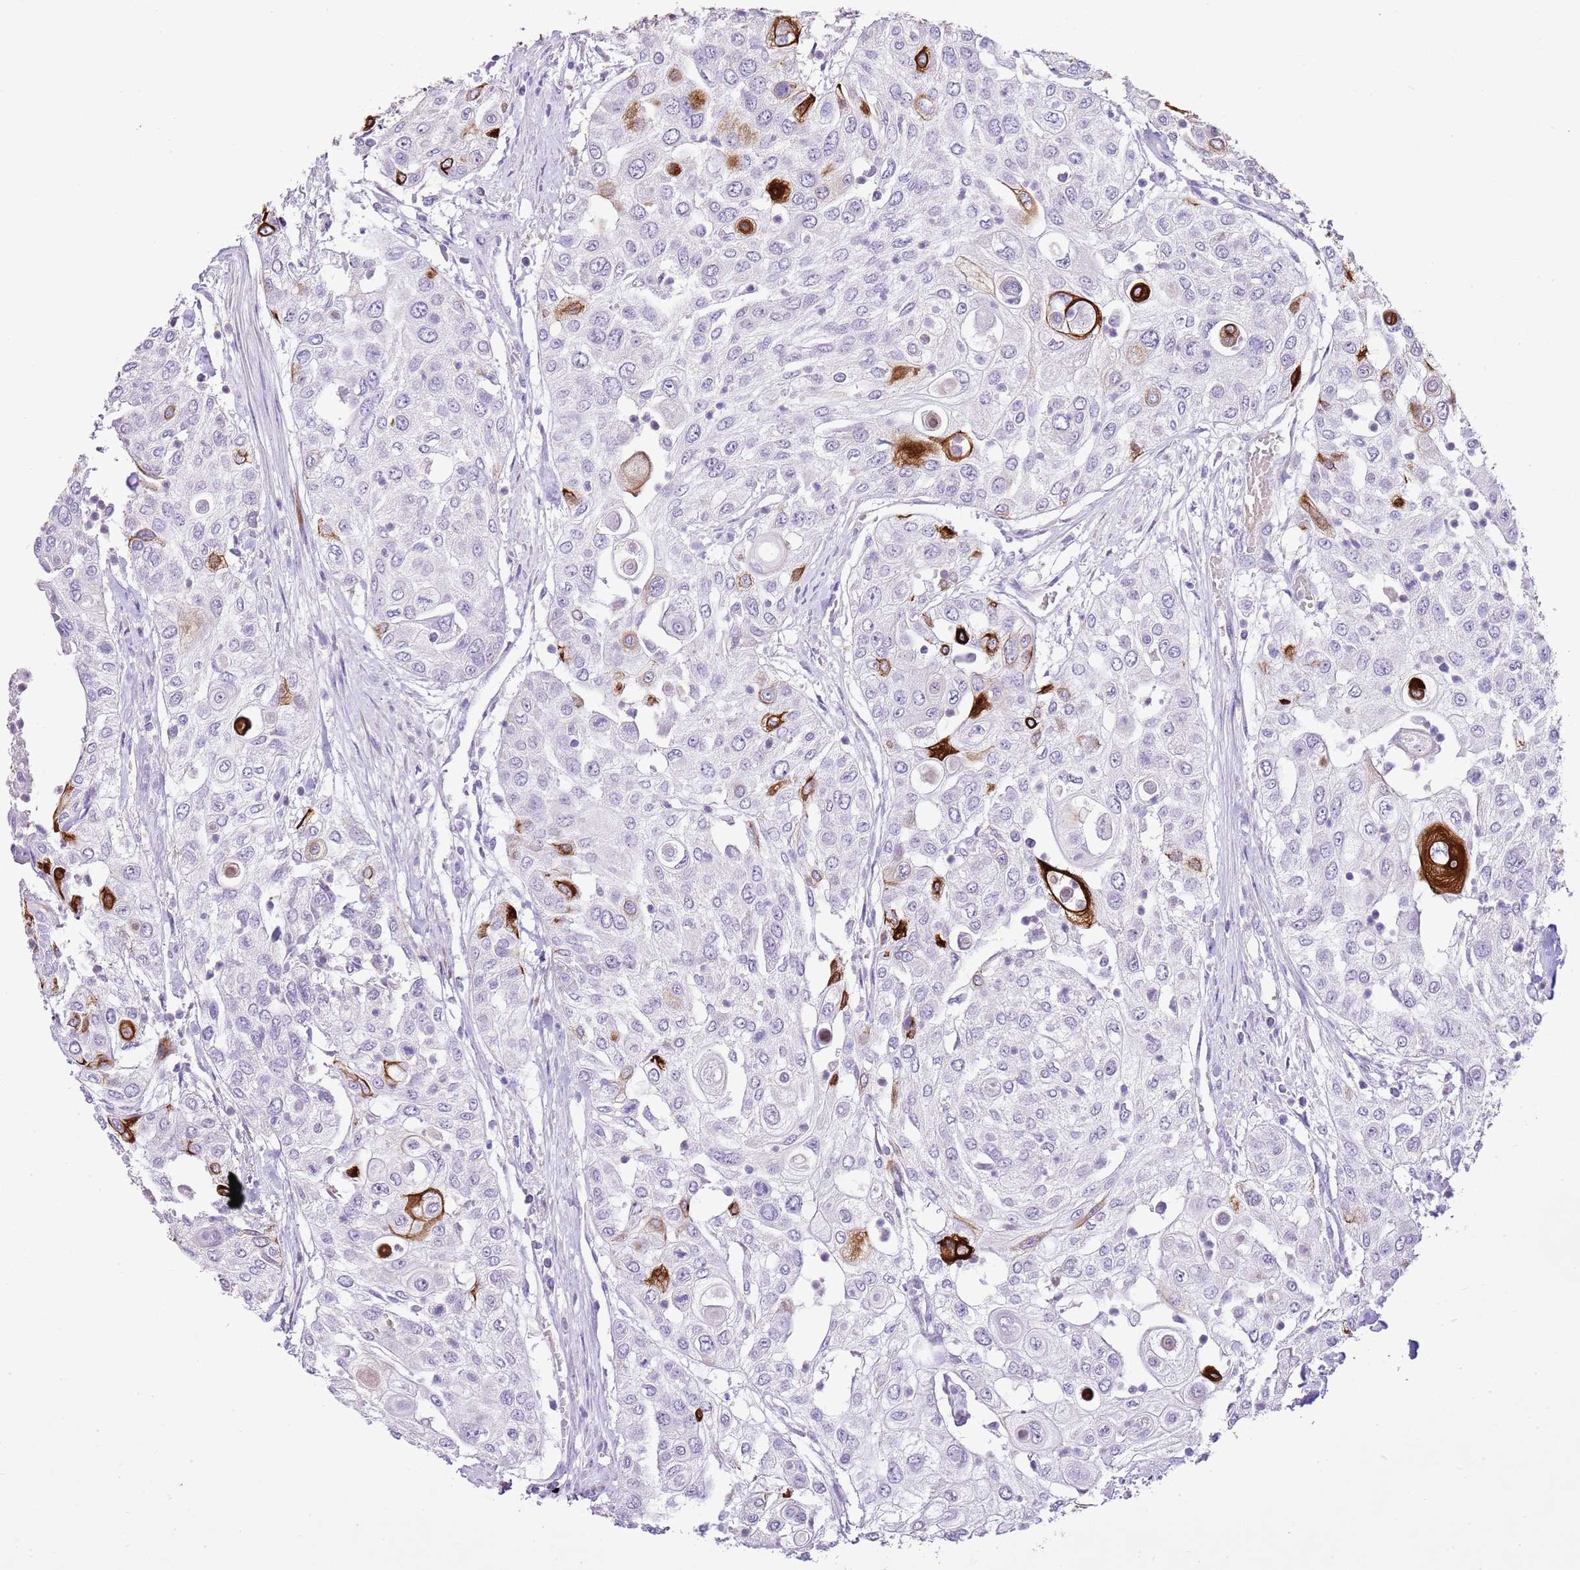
{"staining": {"intensity": "strong", "quantity": "<25%", "location": "cytoplasmic/membranous"}, "tissue": "urothelial cancer", "cell_type": "Tumor cells", "image_type": "cancer", "snomed": [{"axis": "morphology", "description": "Urothelial carcinoma, High grade"}, {"axis": "topography", "description": "Urinary bladder"}], "caption": "A brown stain labels strong cytoplasmic/membranous positivity of a protein in urothelial carcinoma (high-grade) tumor cells.", "gene": "XPO7", "patient": {"sex": "female", "age": 79}}